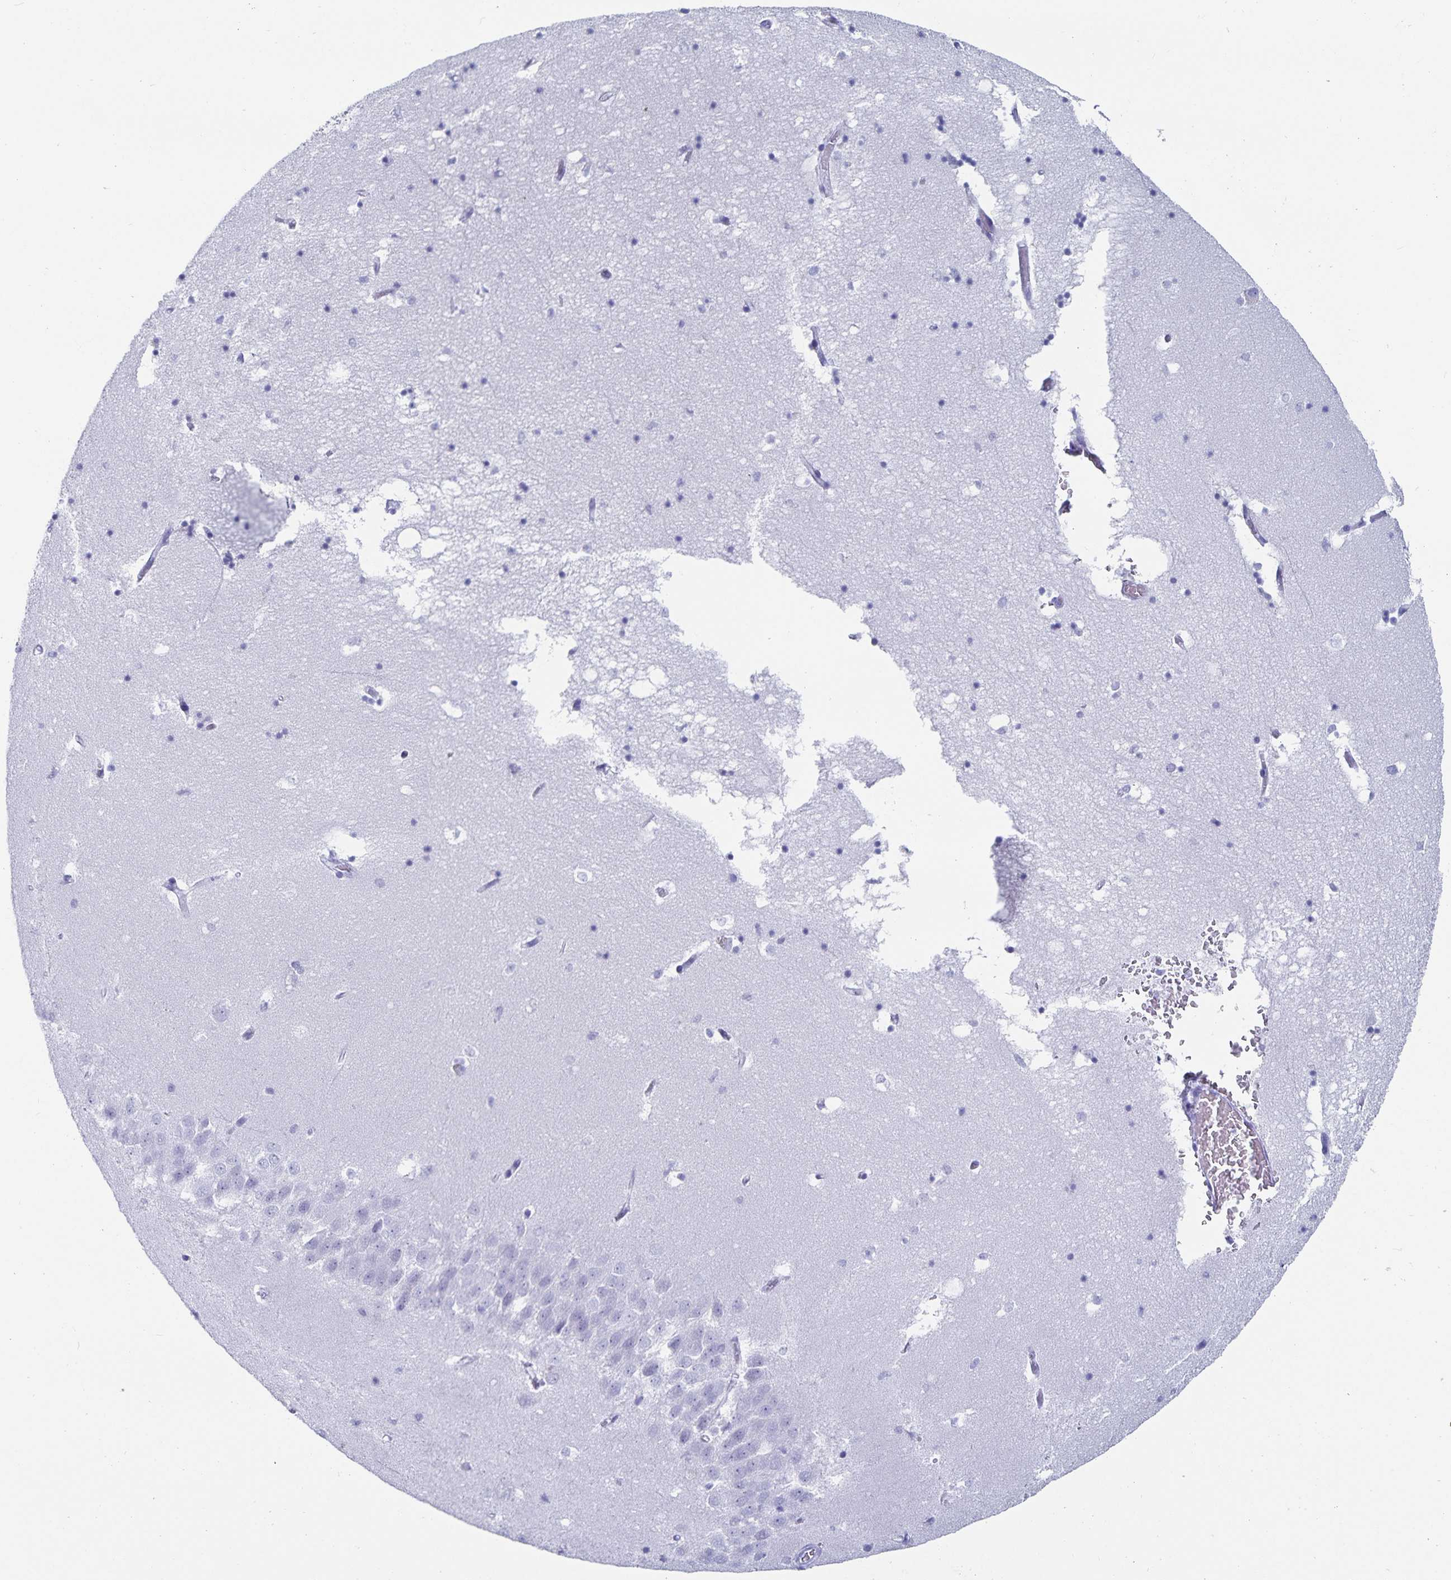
{"staining": {"intensity": "negative", "quantity": "none", "location": "none"}, "tissue": "hippocampus", "cell_type": "Glial cells", "image_type": "normal", "snomed": [{"axis": "morphology", "description": "Normal tissue, NOS"}, {"axis": "topography", "description": "Hippocampus"}], "caption": "The immunohistochemistry (IHC) photomicrograph has no significant staining in glial cells of hippocampus. (DAB (3,3'-diaminobenzidine) immunohistochemistry visualized using brightfield microscopy, high magnification).", "gene": "C19orf73", "patient": {"sex": "male", "age": 58}}